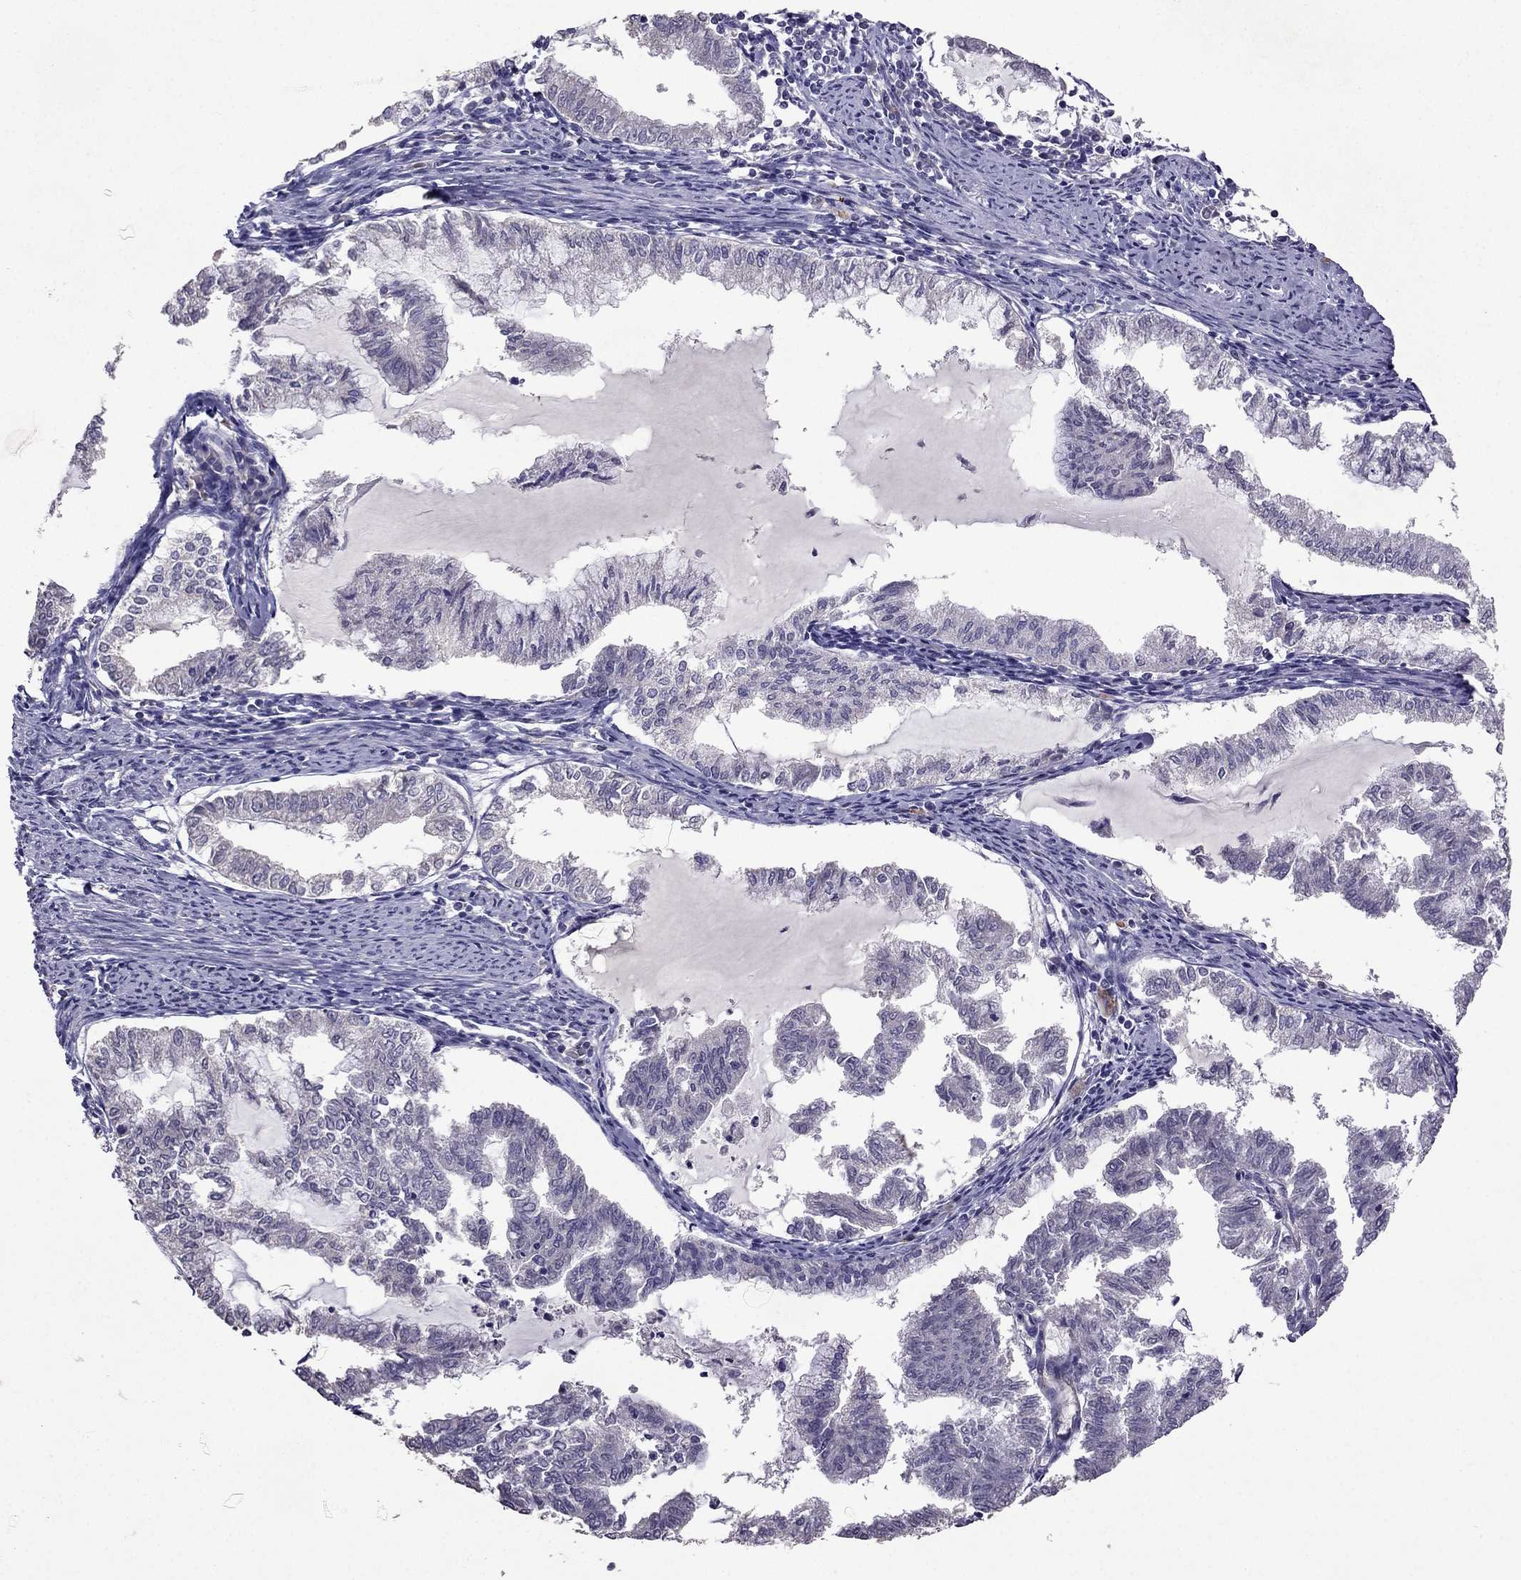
{"staining": {"intensity": "negative", "quantity": "none", "location": "none"}, "tissue": "endometrial cancer", "cell_type": "Tumor cells", "image_type": "cancer", "snomed": [{"axis": "morphology", "description": "Adenocarcinoma, NOS"}, {"axis": "topography", "description": "Endometrium"}], "caption": "DAB (3,3'-diaminobenzidine) immunohistochemical staining of endometrial cancer shows no significant staining in tumor cells. (Brightfield microscopy of DAB (3,3'-diaminobenzidine) immunohistochemistry (IHC) at high magnification).", "gene": "RFLNB", "patient": {"sex": "female", "age": 79}}